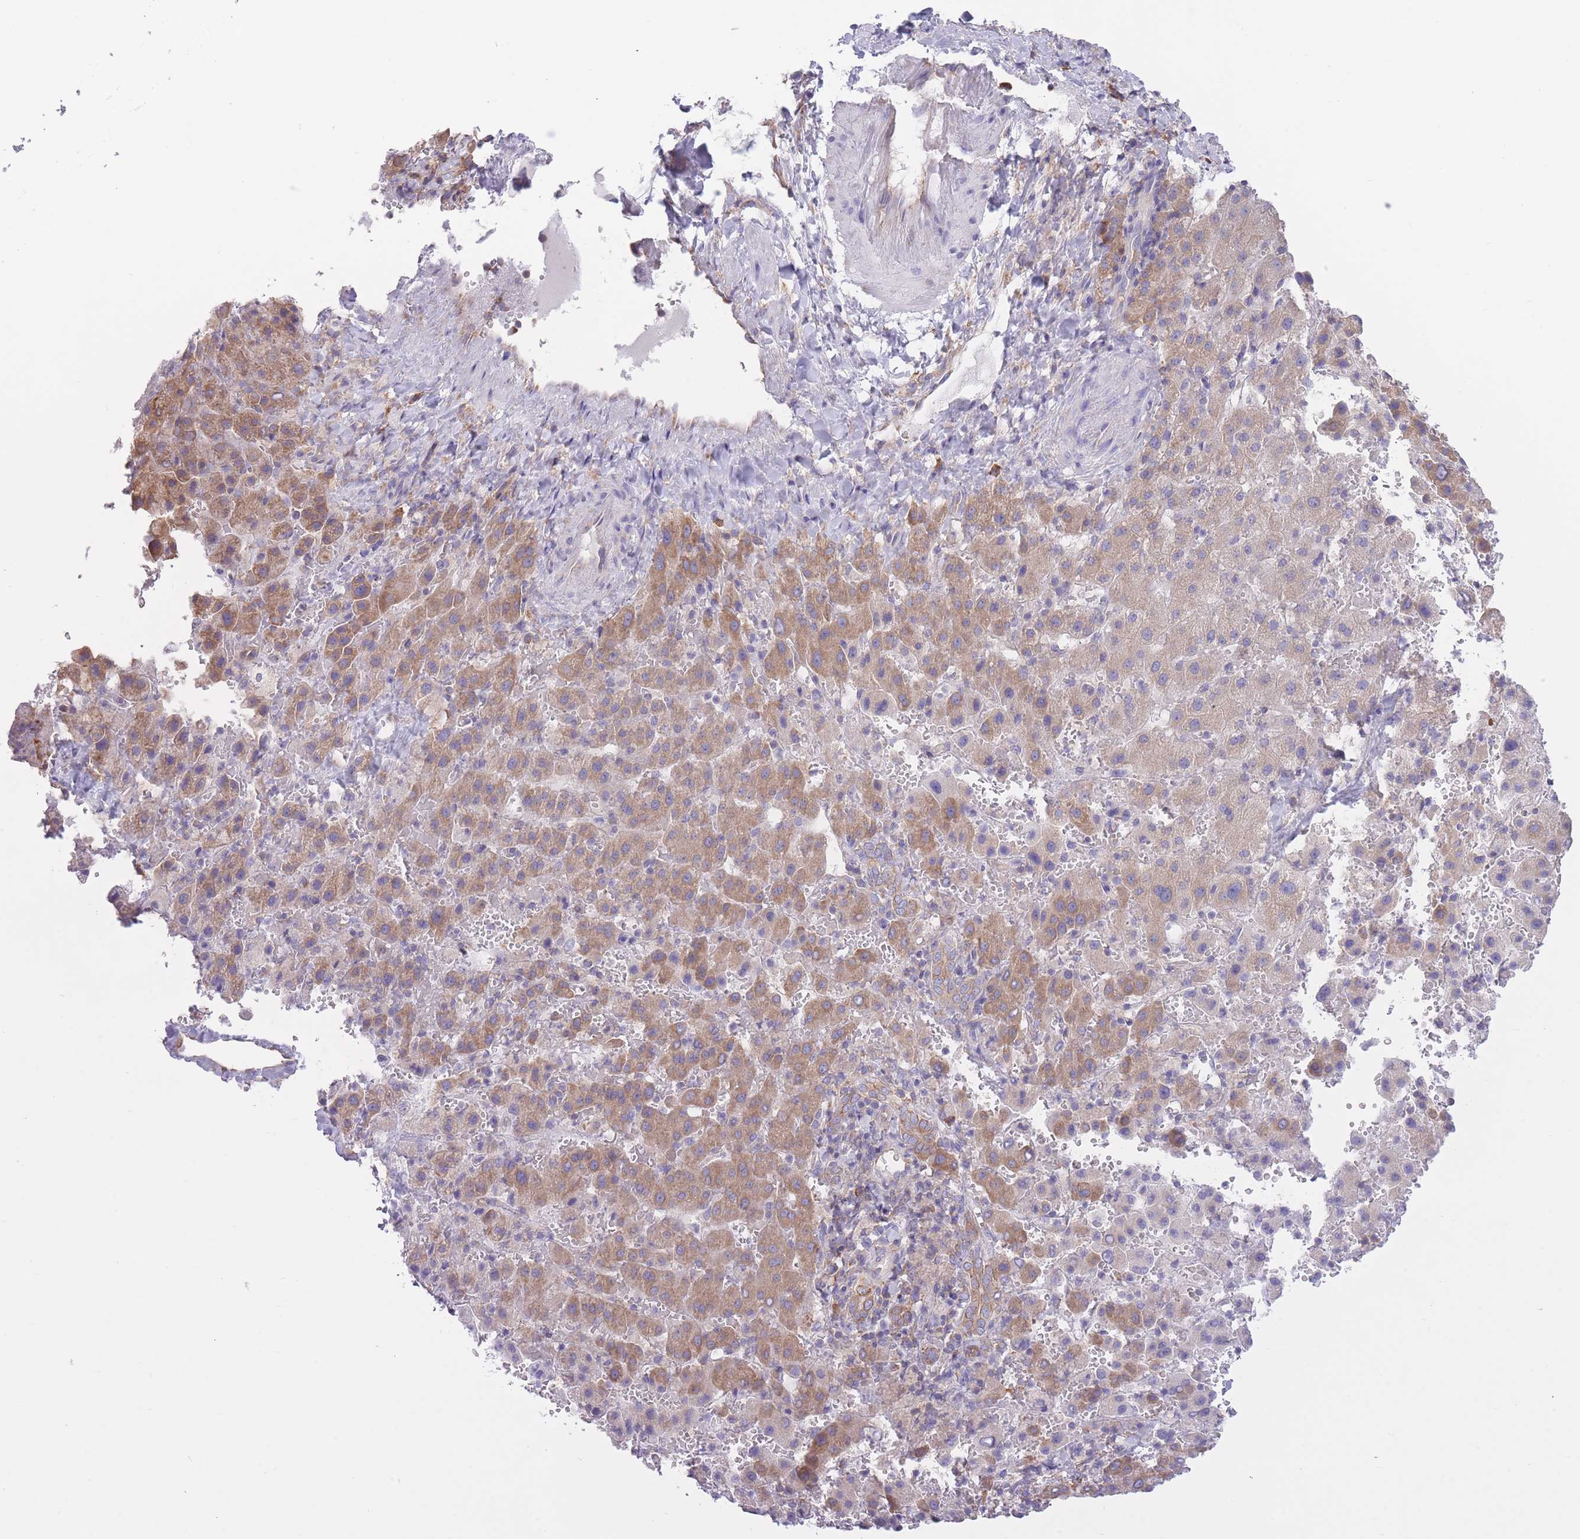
{"staining": {"intensity": "moderate", "quantity": ">75%", "location": "cytoplasmic/membranous"}, "tissue": "liver cancer", "cell_type": "Tumor cells", "image_type": "cancer", "snomed": [{"axis": "morphology", "description": "Carcinoma, Hepatocellular, NOS"}, {"axis": "topography", "description": "Liver"}], "caption": "Hepatocellular carcinoma (liver) stained with a brown dye exhibits moderate cytoplasmic/membranous positive expression in about >75% of tumor cells.", "gene": "ZNF501", "patient": {"sex": "female", "age": 58}}